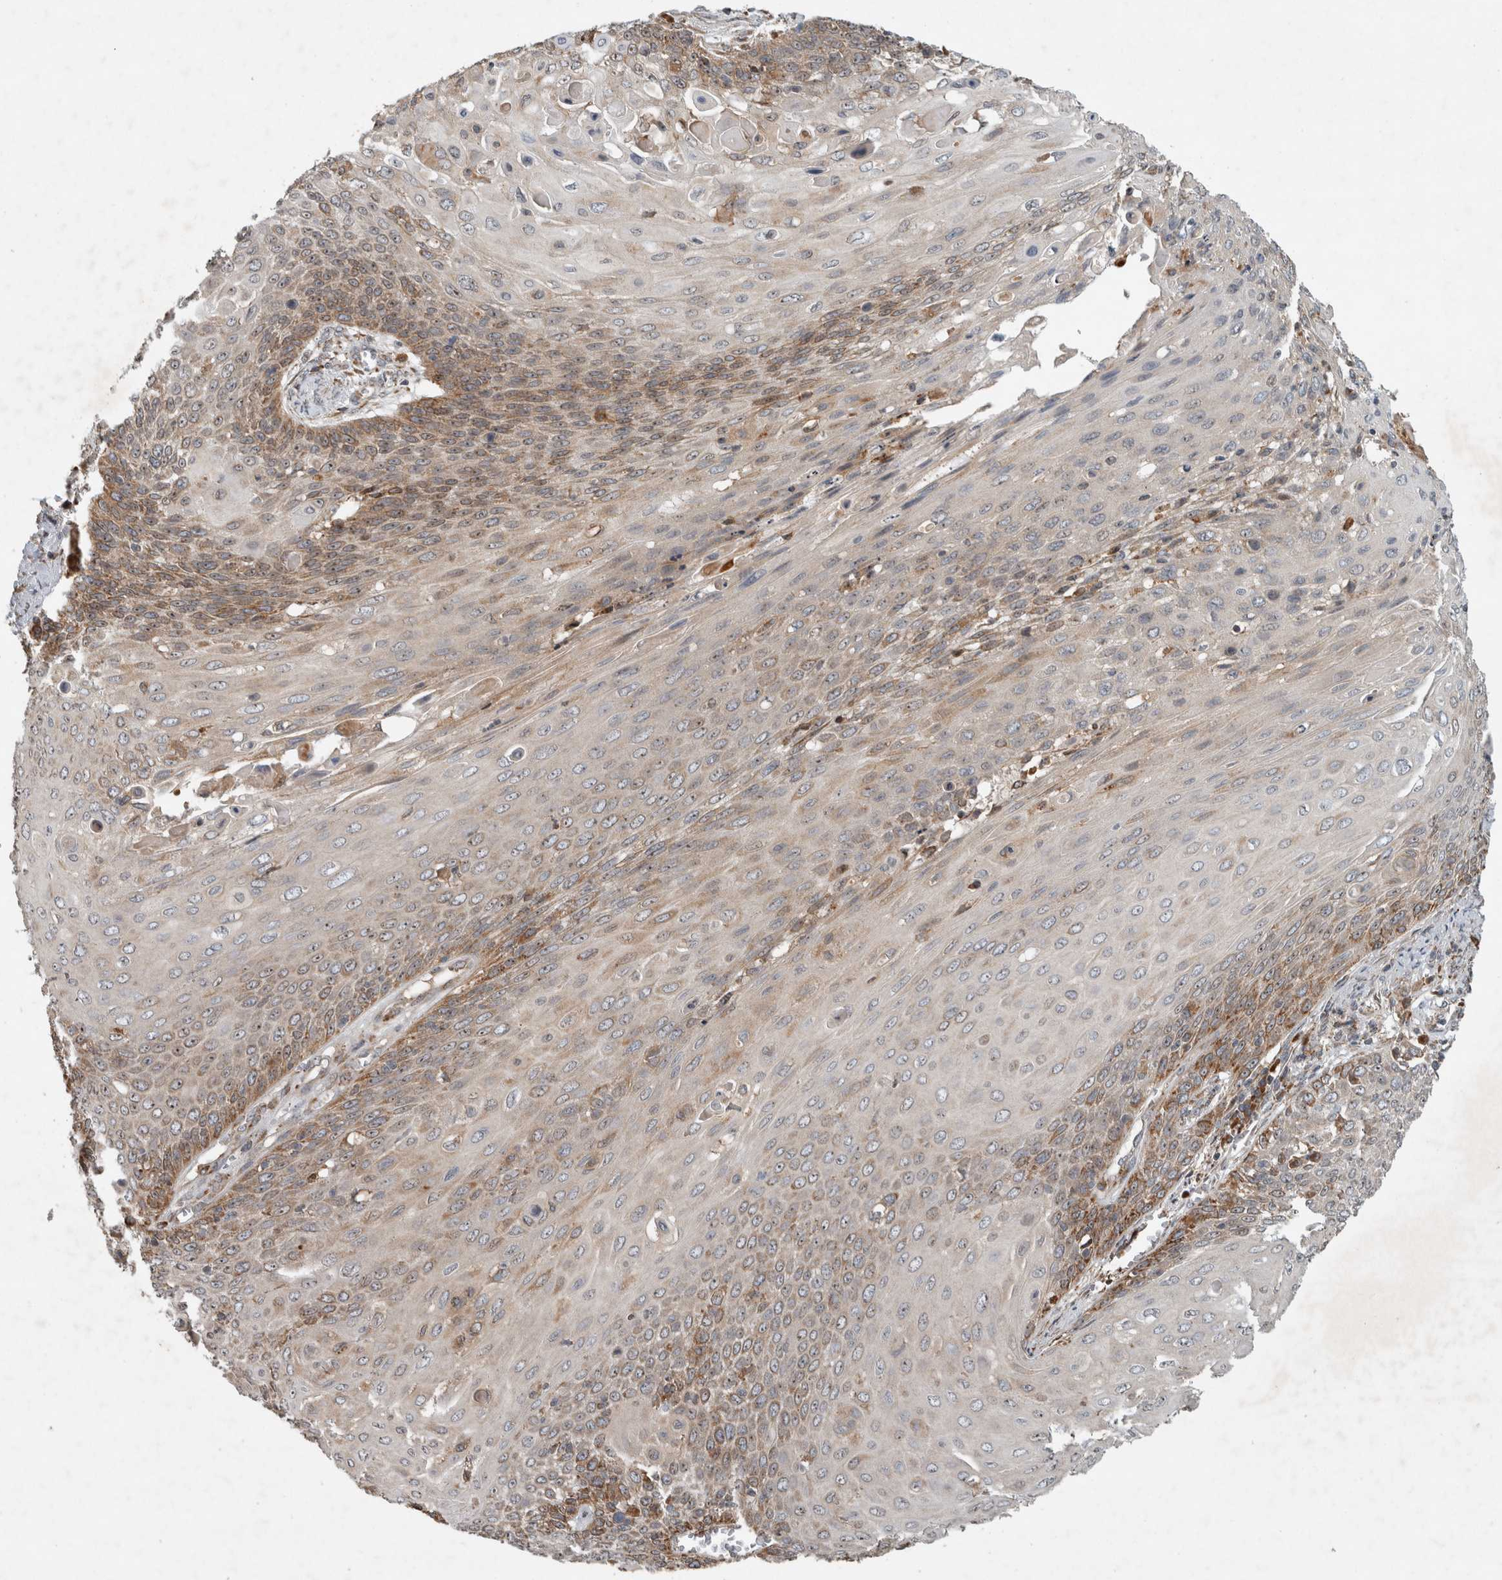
{"staining": {"intensity": "moderate", "quantity": "<25%", "location": "cytoplasmic/membranous"}, "tissue": "cervical cancer", "cell_type": "Tumor cells", "image_type": "cancer", "snomed": [{"axis": "morphology", "description": "Squamous cell carcinoma, NOS"}, {"axis": "topography", "description": "Cervix"}], "caption": "Cervical cancer (squamous cell carcinoma) was stained to show a protein in brown. There is low levels of moderate cytoplasmic/membranous staining in approximately <25% of tumor cells.", "gene": "GPR137B", "patient": {"sex": "female", "age": 39}}